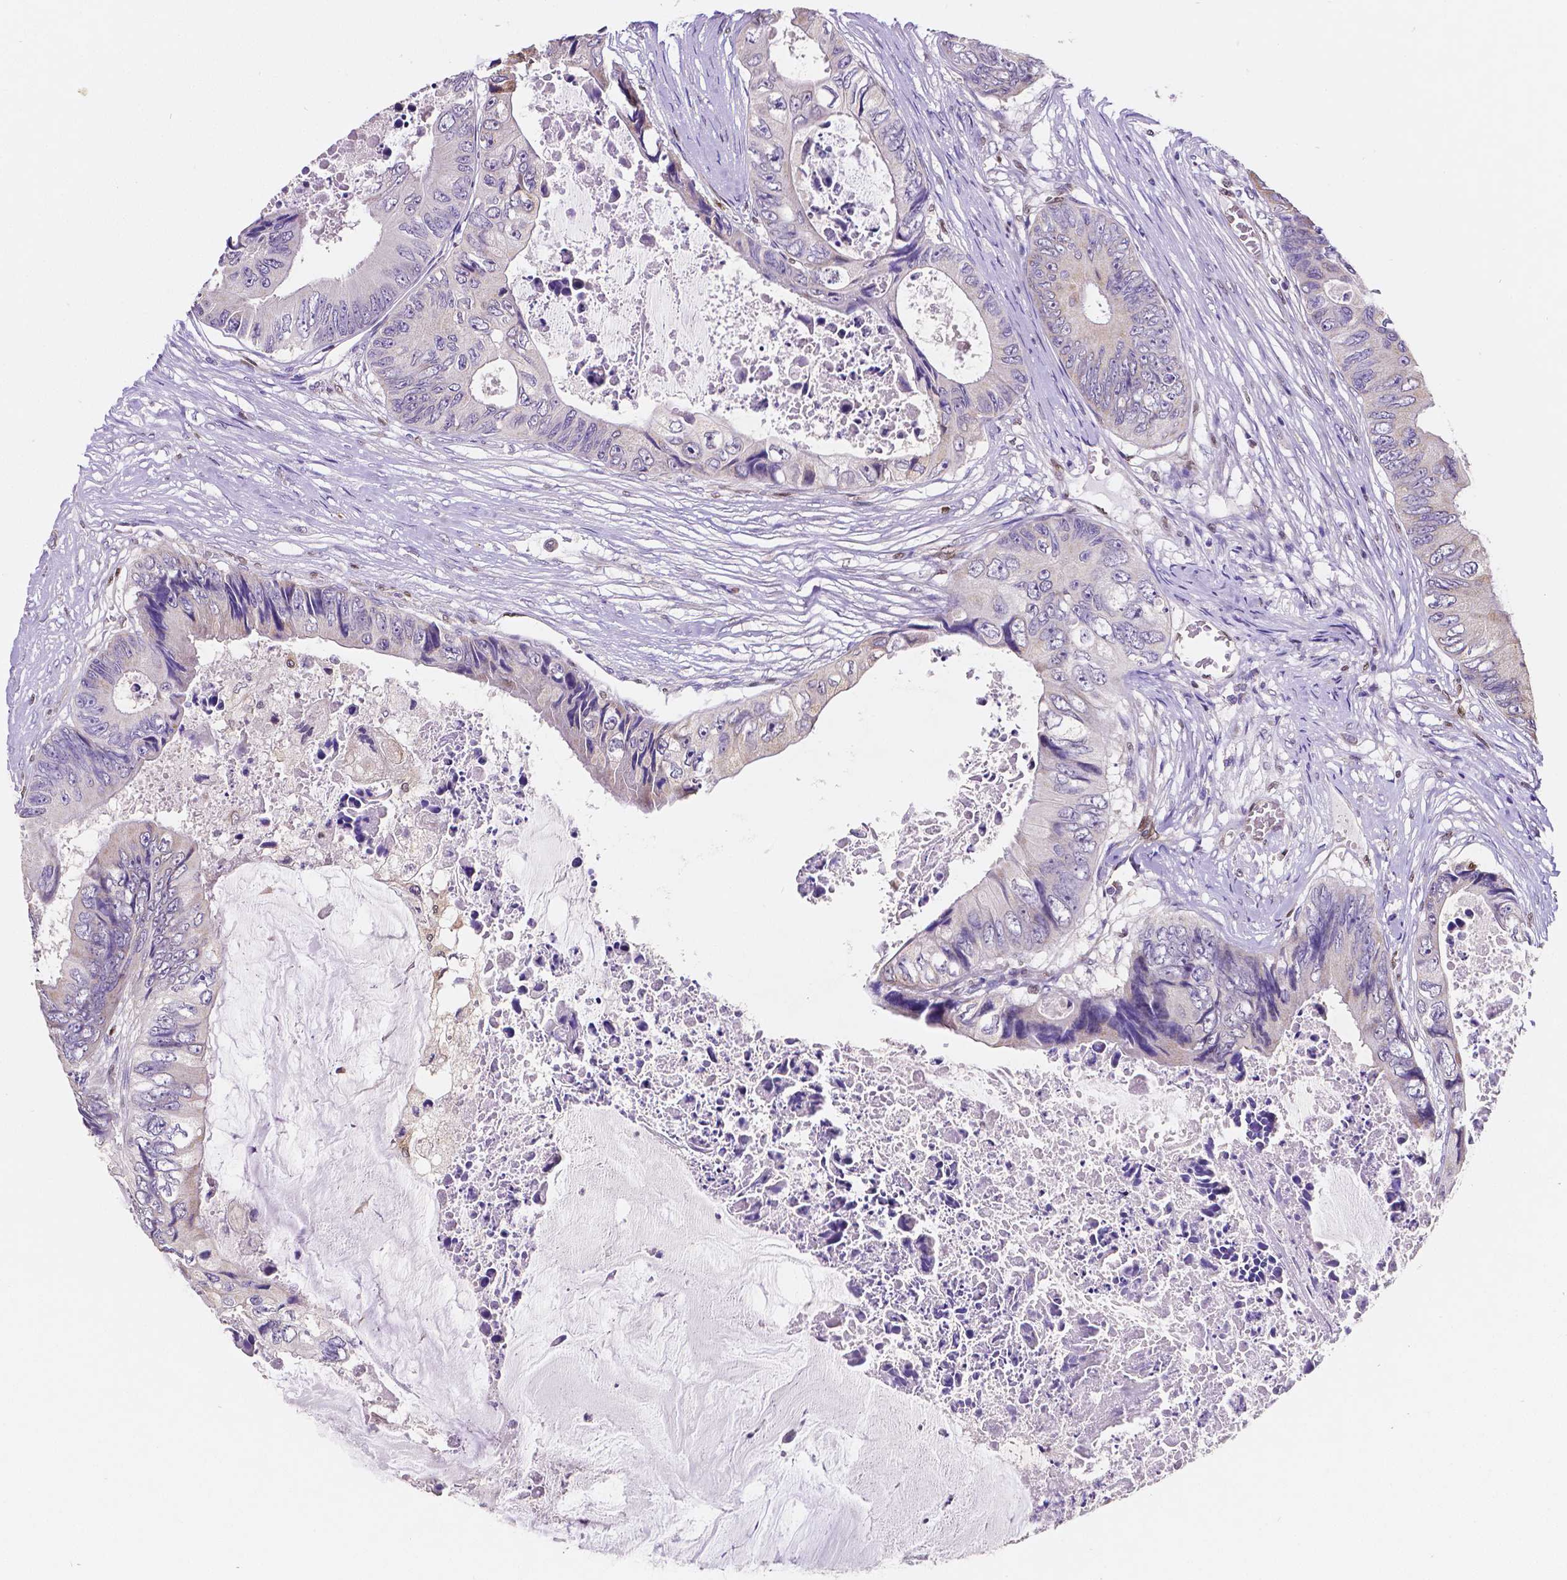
{"staining": {"intensity": "negative", "quantity": "none", "location": "none"}, "tissue": "colorectal cancer", "cell_type": "Tumor cells", "image_type": "cancer", "snomed": [{"axis": "morphology", "description": "Adenocarcinoma, NOS"}, {"axis": "topography", "description": "Rectum"}], "caption": "Tumor cells show no significant protein expression in adenocarcinoma (colorectal).", "gene": "MEF2C", "patient": {"sex": "male", "age": 63}}